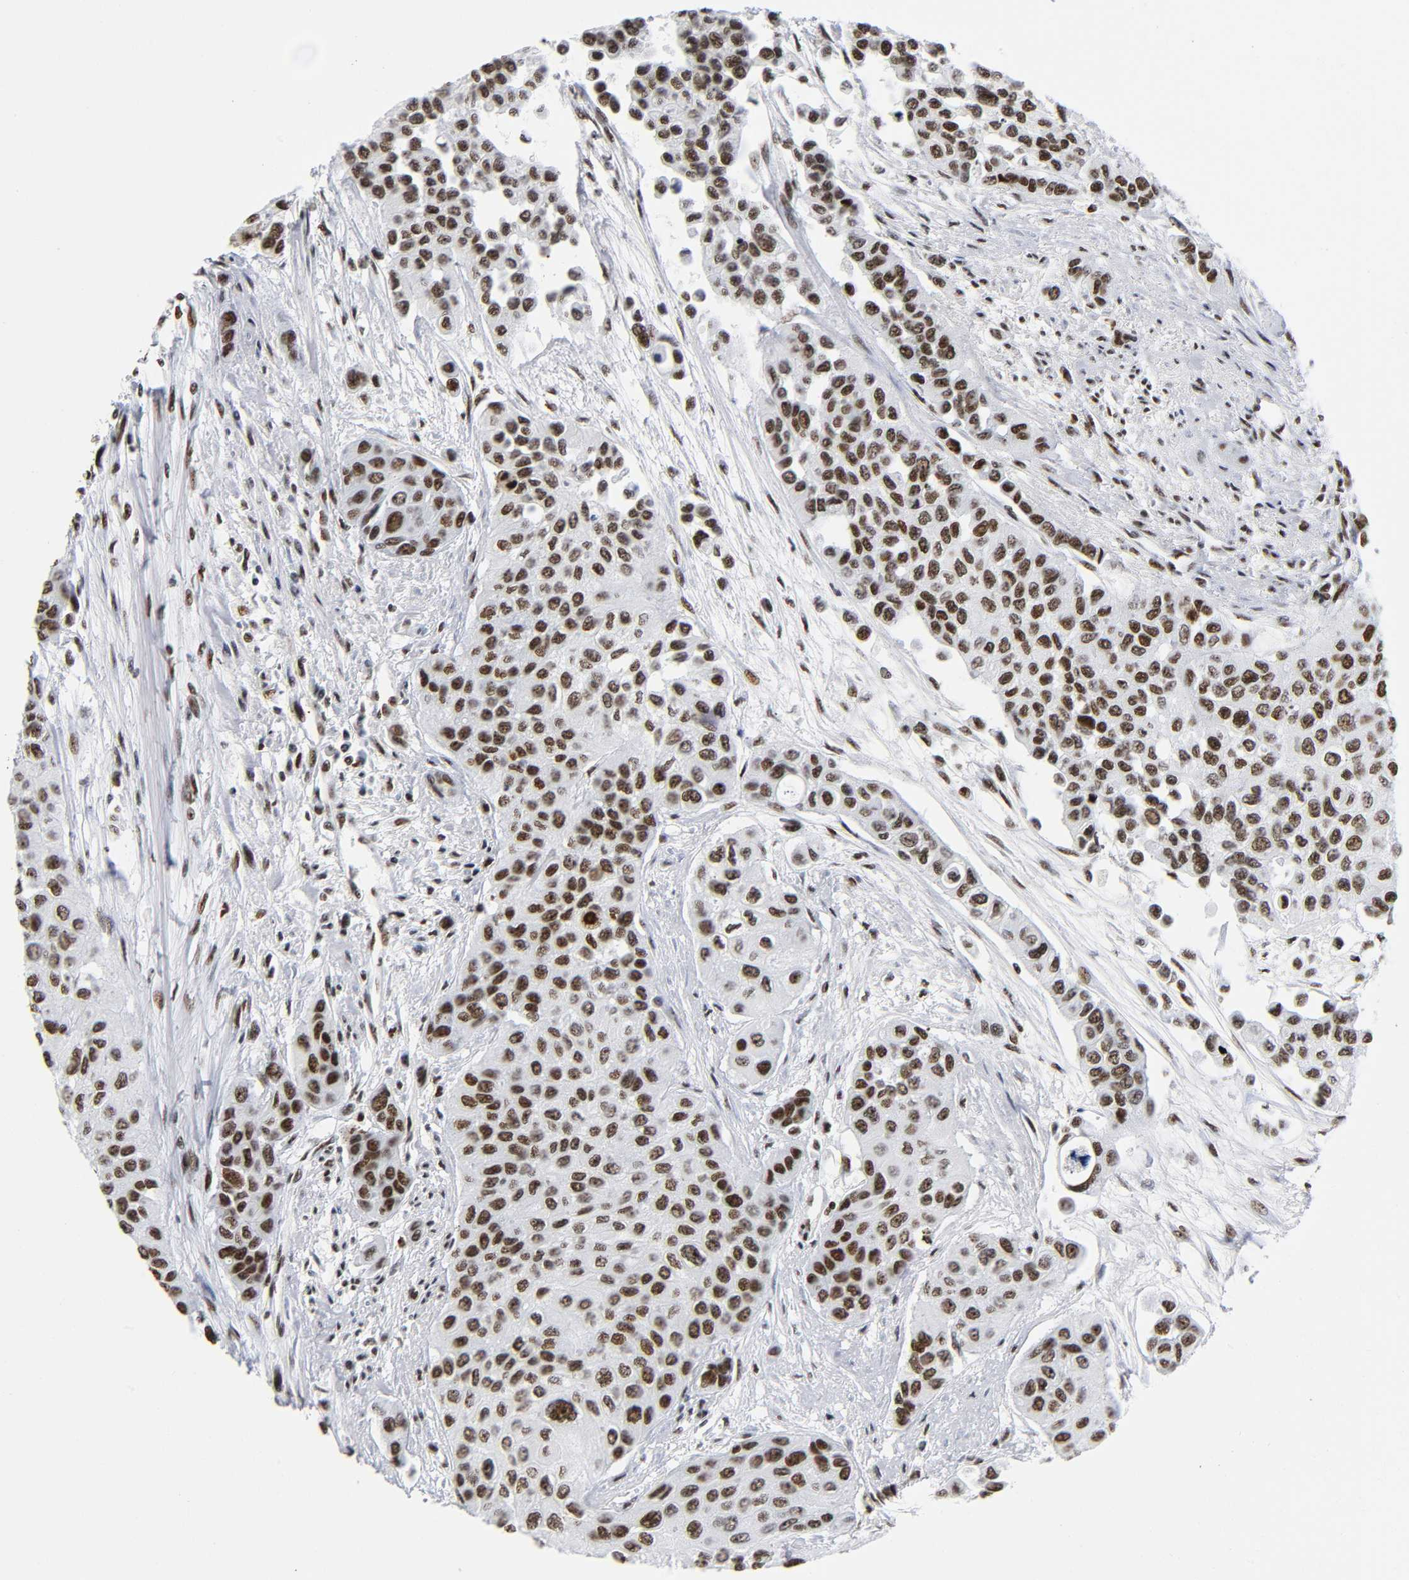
{"staining": {"intensity": "strong", "quantity": ">75%", "location": "nuclear"}, "tissue": "urothelial cancer", "cell_type": "Tumor cells", "image_type": "cancer", "snomed": [{"axis": "morphology", "description": "Urothelial carcinoma, High grade"}, {"axis": "topography", "description": "Urinary bladder"}], "caption": "An IHC histopathology image of neoplastic tissue is shown. Protein staining in brown labels strong nuclear positivity in urothelial carcinoma (high-grade) within tumor cells.", "gene": "UBTF", "patient": {"sex": "female", "age": 56}}